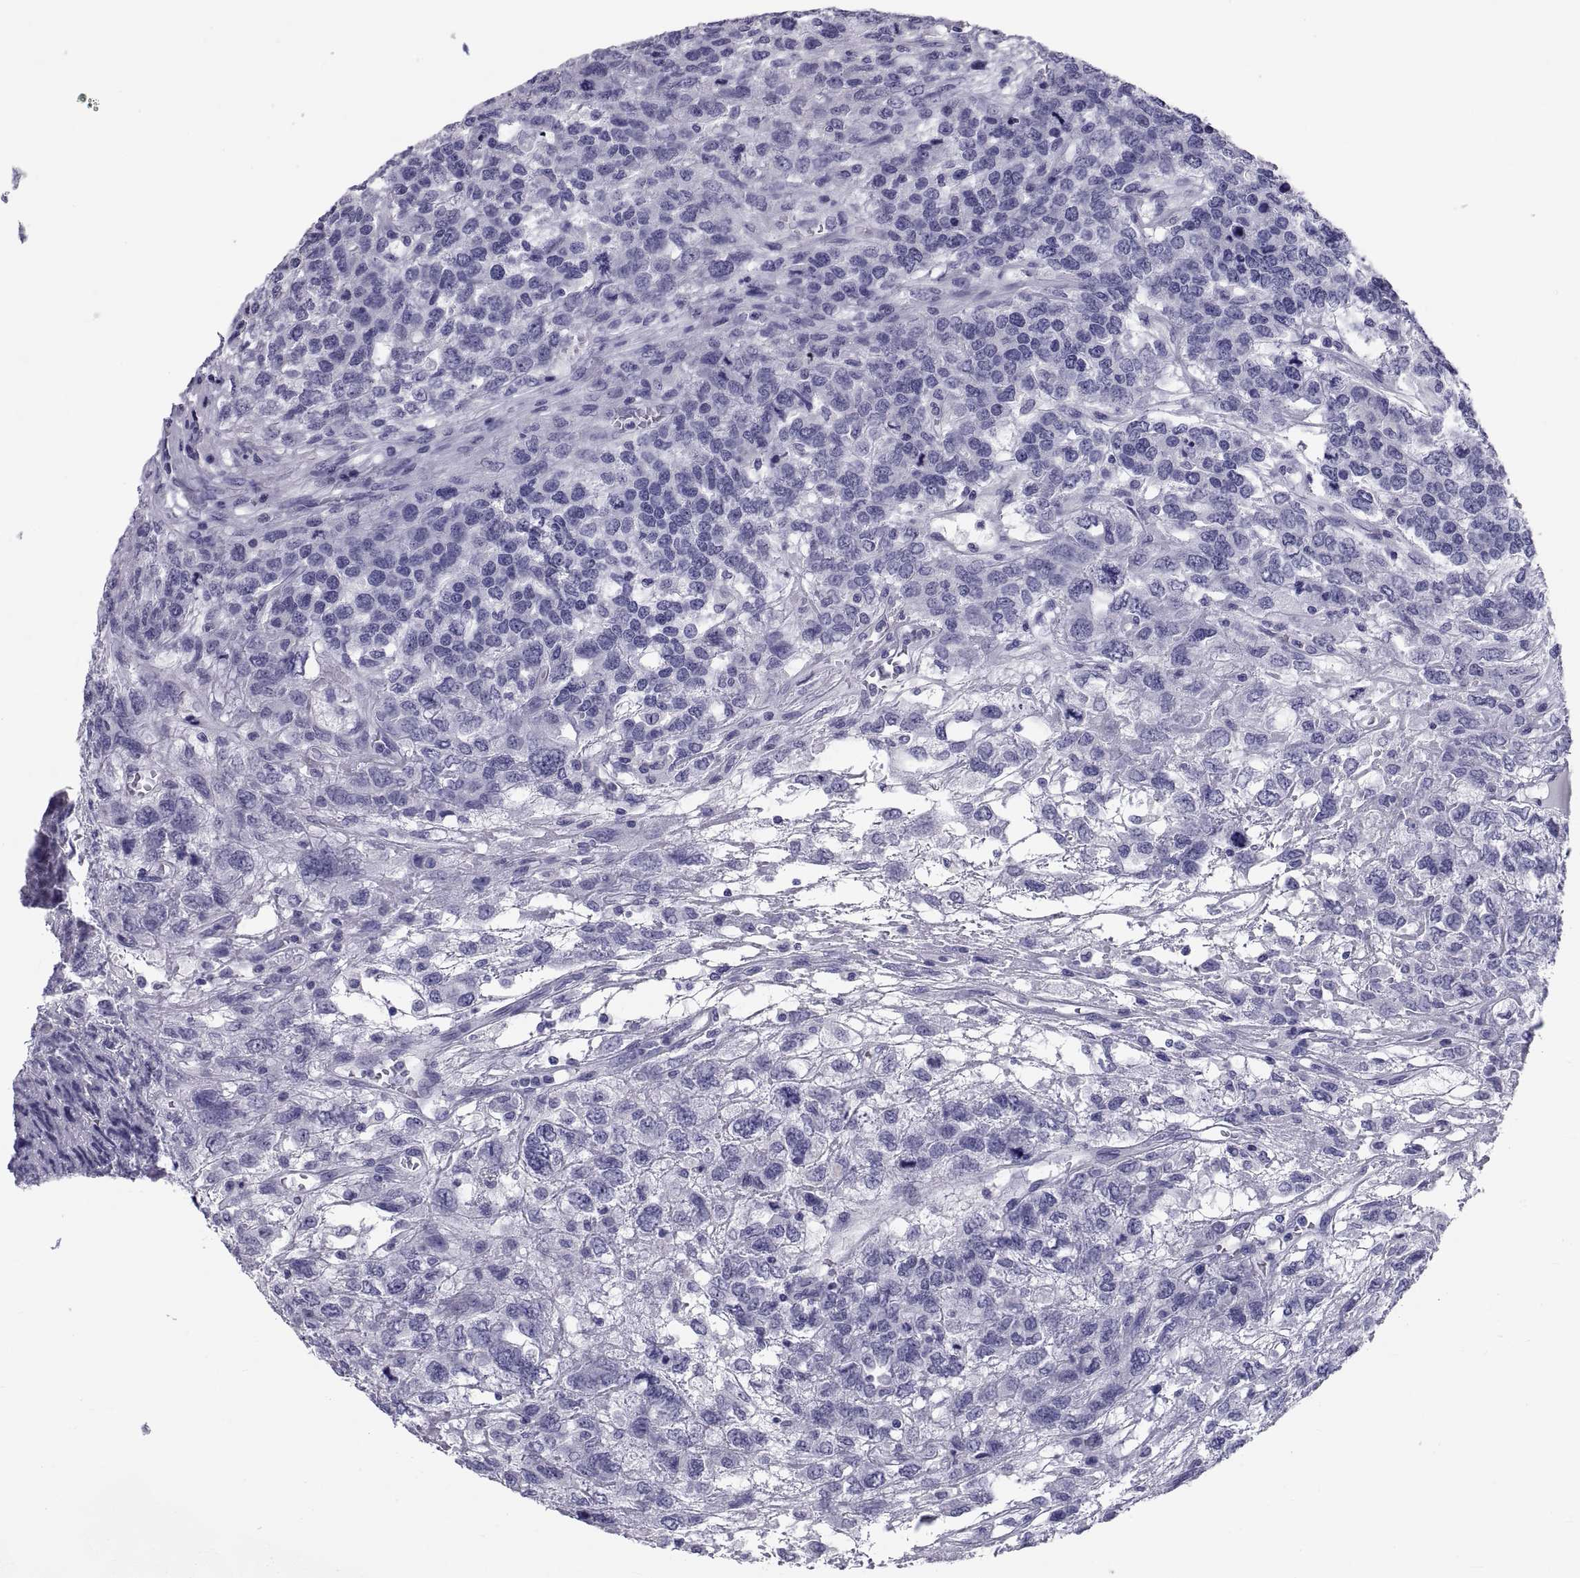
{"staining": {"intensity": "negative", "quantity": "none", "location": "none"}, "tissue": "testis cancer", "cell_type": "Tumor cells", "image_type": "cancer", "snomed": [{"axis": "morphology", "description": "Seminoma, NOS"}, {"axis": "topography", "description": "Testis"}], "caption": "Tumor cells are negative for brown protein staining in testis cancer. (DAB (3,3'-diaminobenzidine) IHC with hematoxylin counter stain).", "gene": "DEFB129", "patient": {"sex": "male", "age": 52}}